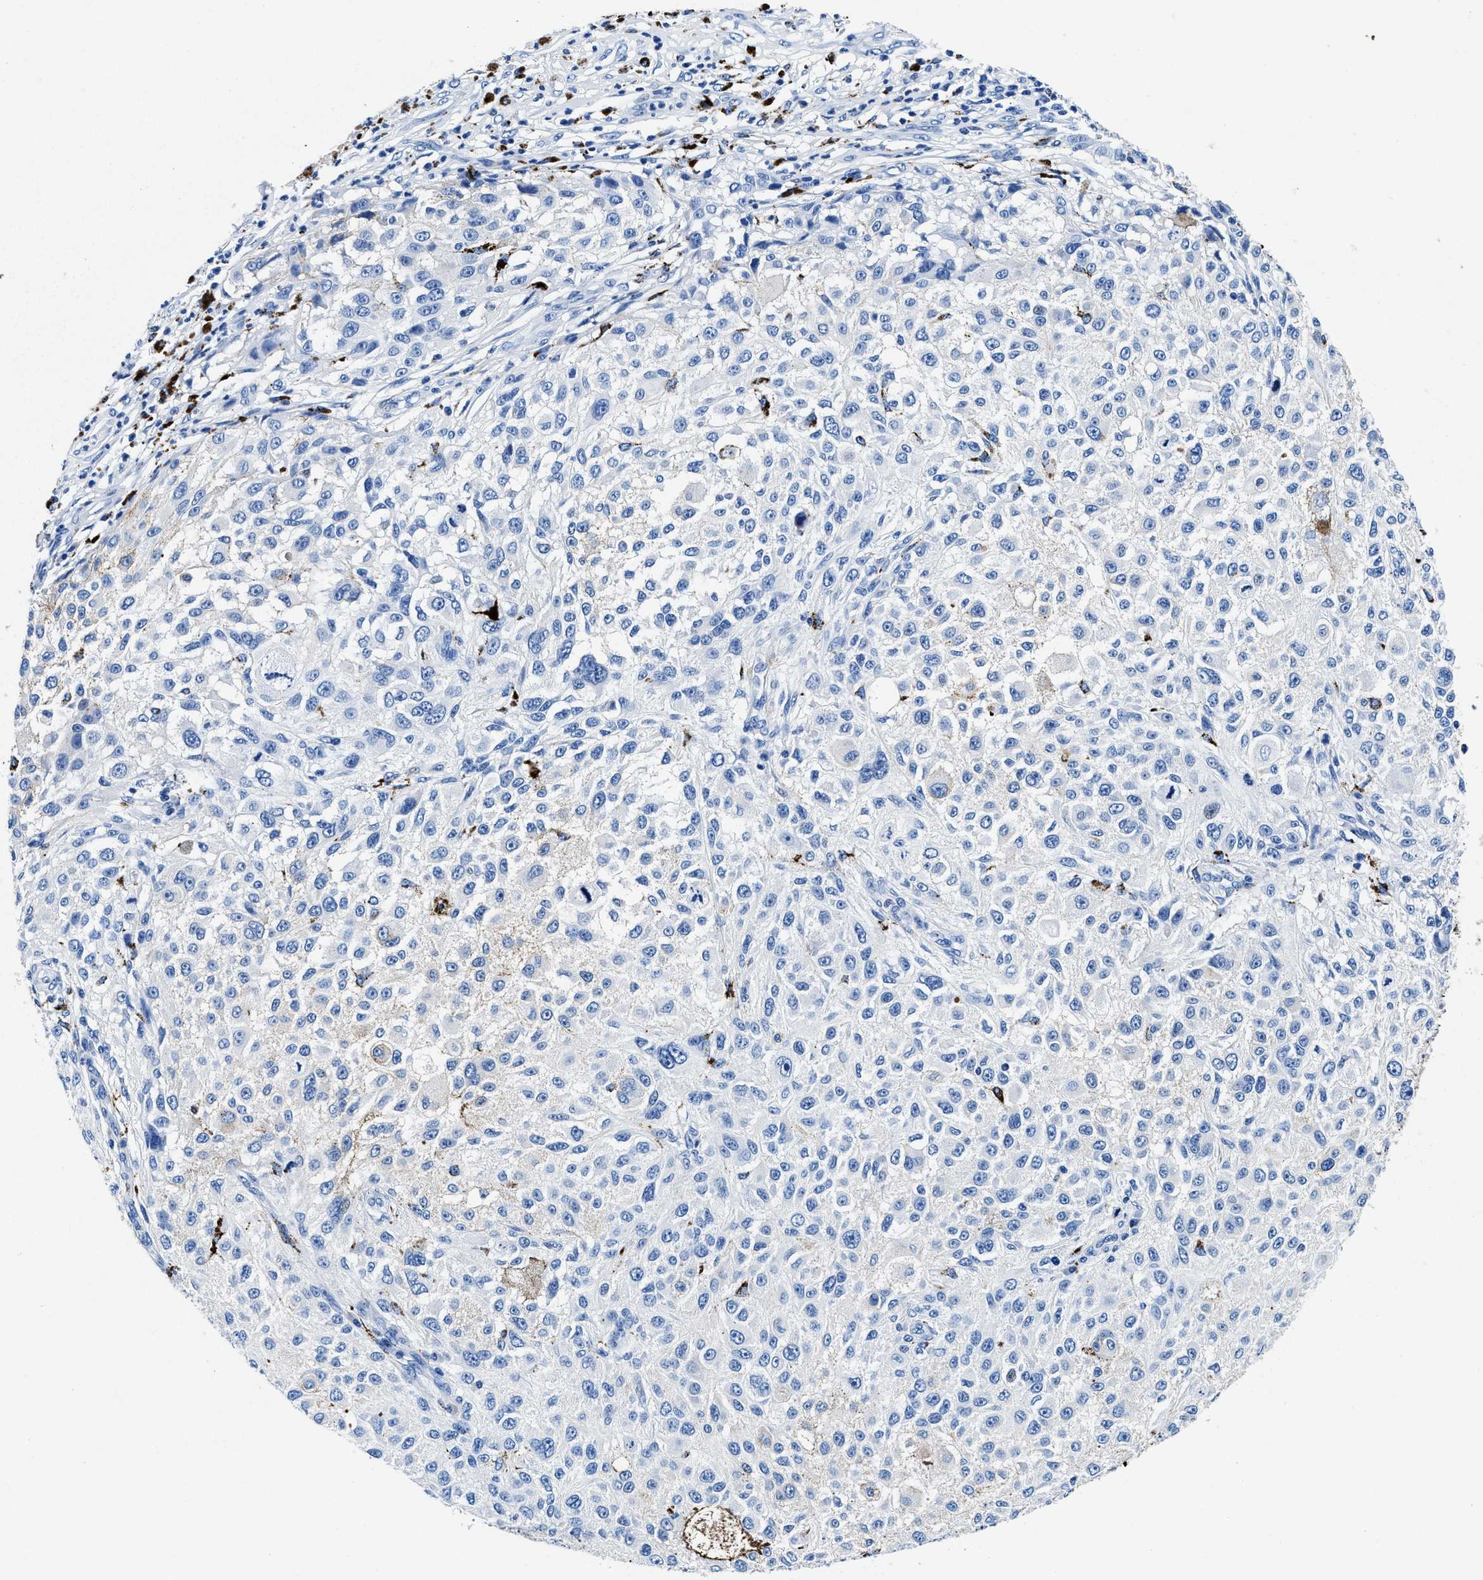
{"staining": {"intensity": "negative", "quantity": "none", "location": "none"}, "tissue": "melanoma", "cell_type": "Tumor cells", "image_type": "cancer", "snomed": [{"axis": "morphology", "description": "Necrosis, NOS"}, {"axis": "morphology", "description": "Malignant melanoma, NOS"}, {"axis": "topography", "description": "Skin"}], "caption": "DAB immunohistochemical staining of melanoma displays no significant staining in tumor cells.", "gene": "OR14K1", "patient": {"sex": "female", "age": 87}}